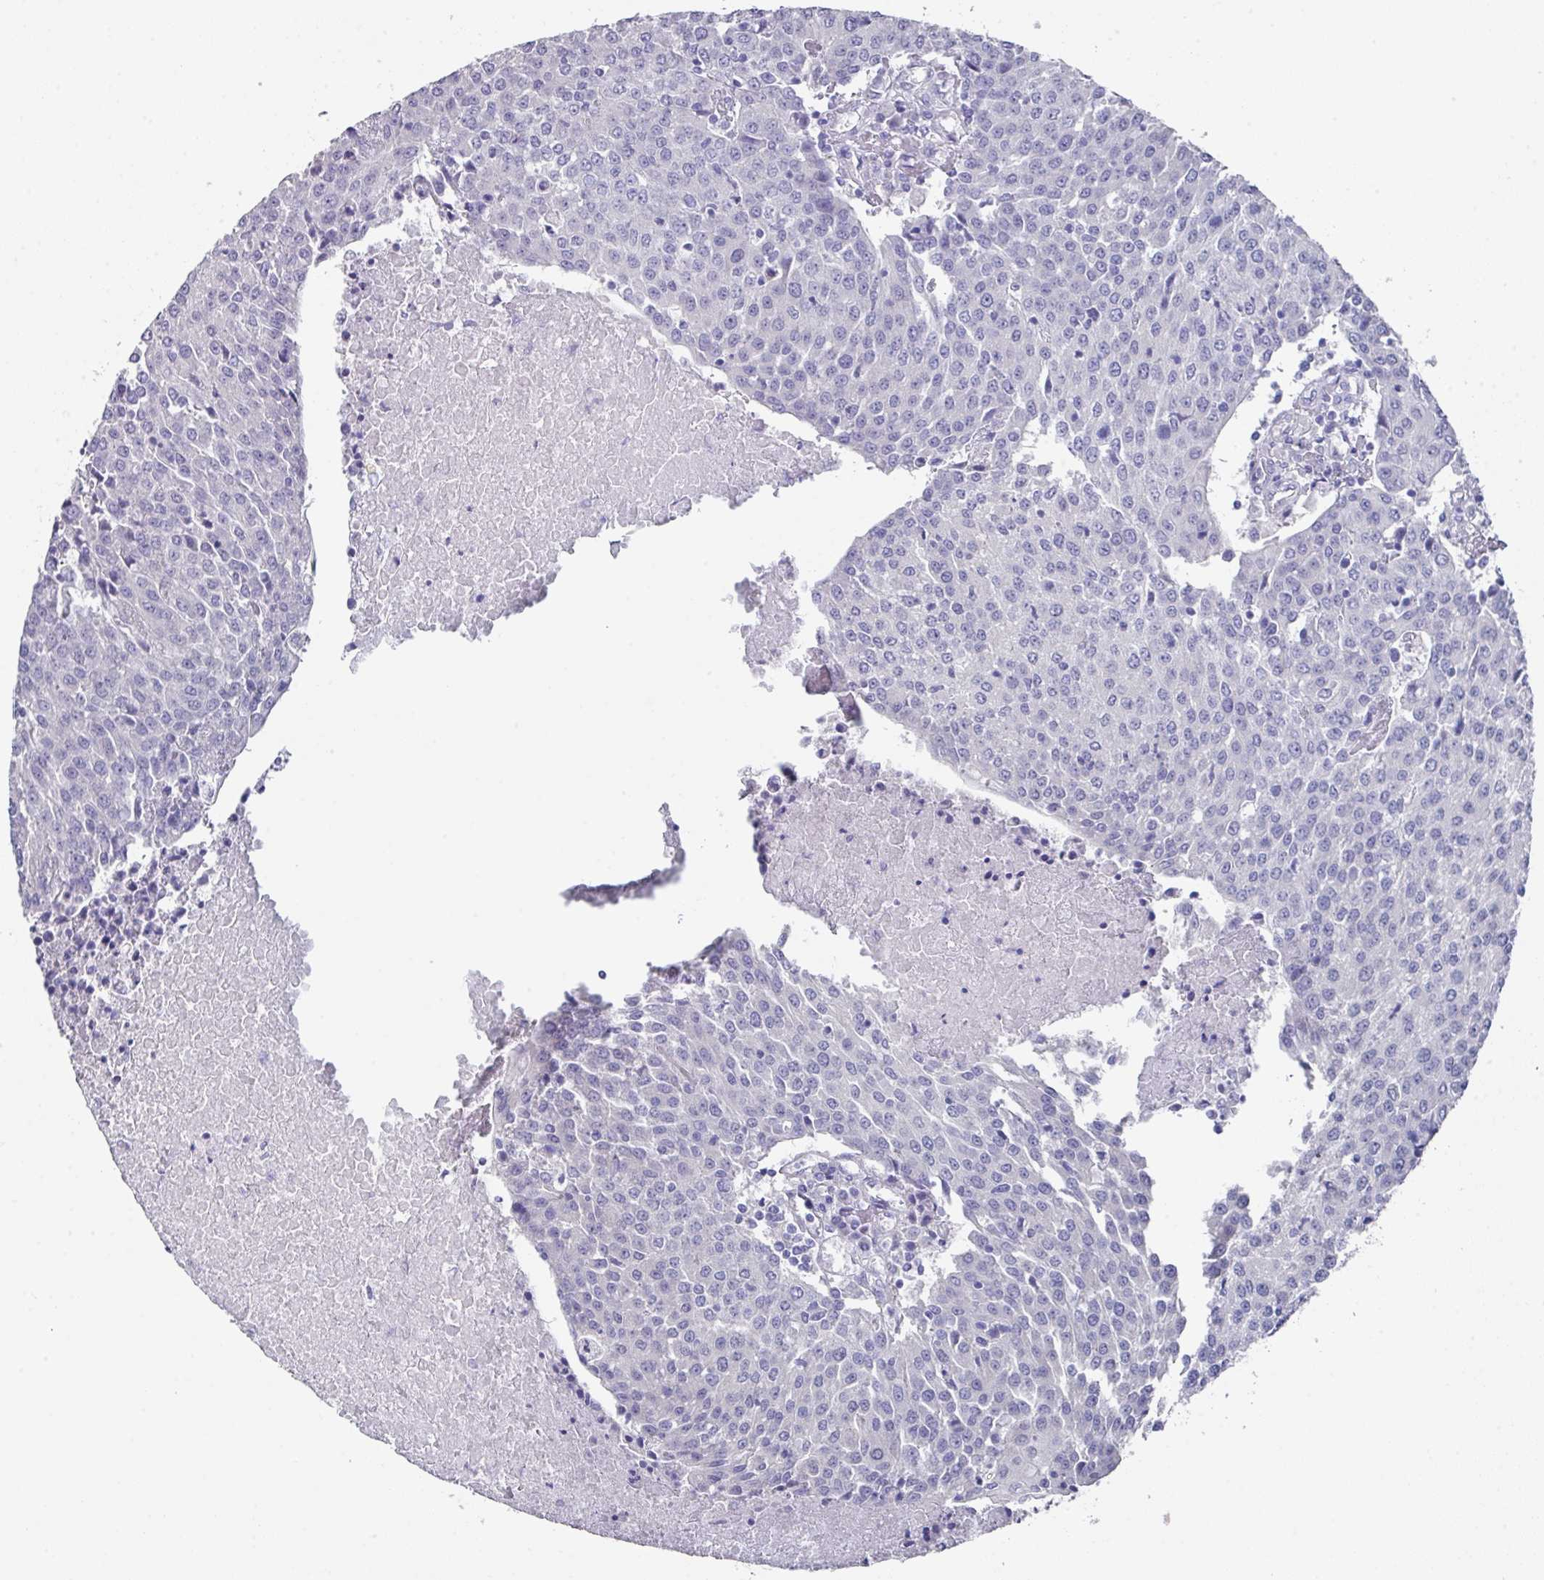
{"staining": {"intensity": "negative", "quantity": "none", "location": "none"}, "tissue": "urothelial cancer", "cell_type": "Tumor cells", "image_type": "cancer", "snomed": [{"axis": "morphology", "description": "Urothelial carcinoma, High grade"}, {"axis": "topography", "description": "Urinary bladder"}], "caption": "Immunohistochemistry (IHC) of urothelial carcinoma (high-grade) demonstrates no positivity in tumor cells. (DAB (3,3'-diaminobenzidine) IHC, high magnification).", "gene": "DAZL", "patient": {"sex": "female", "age": 85}}